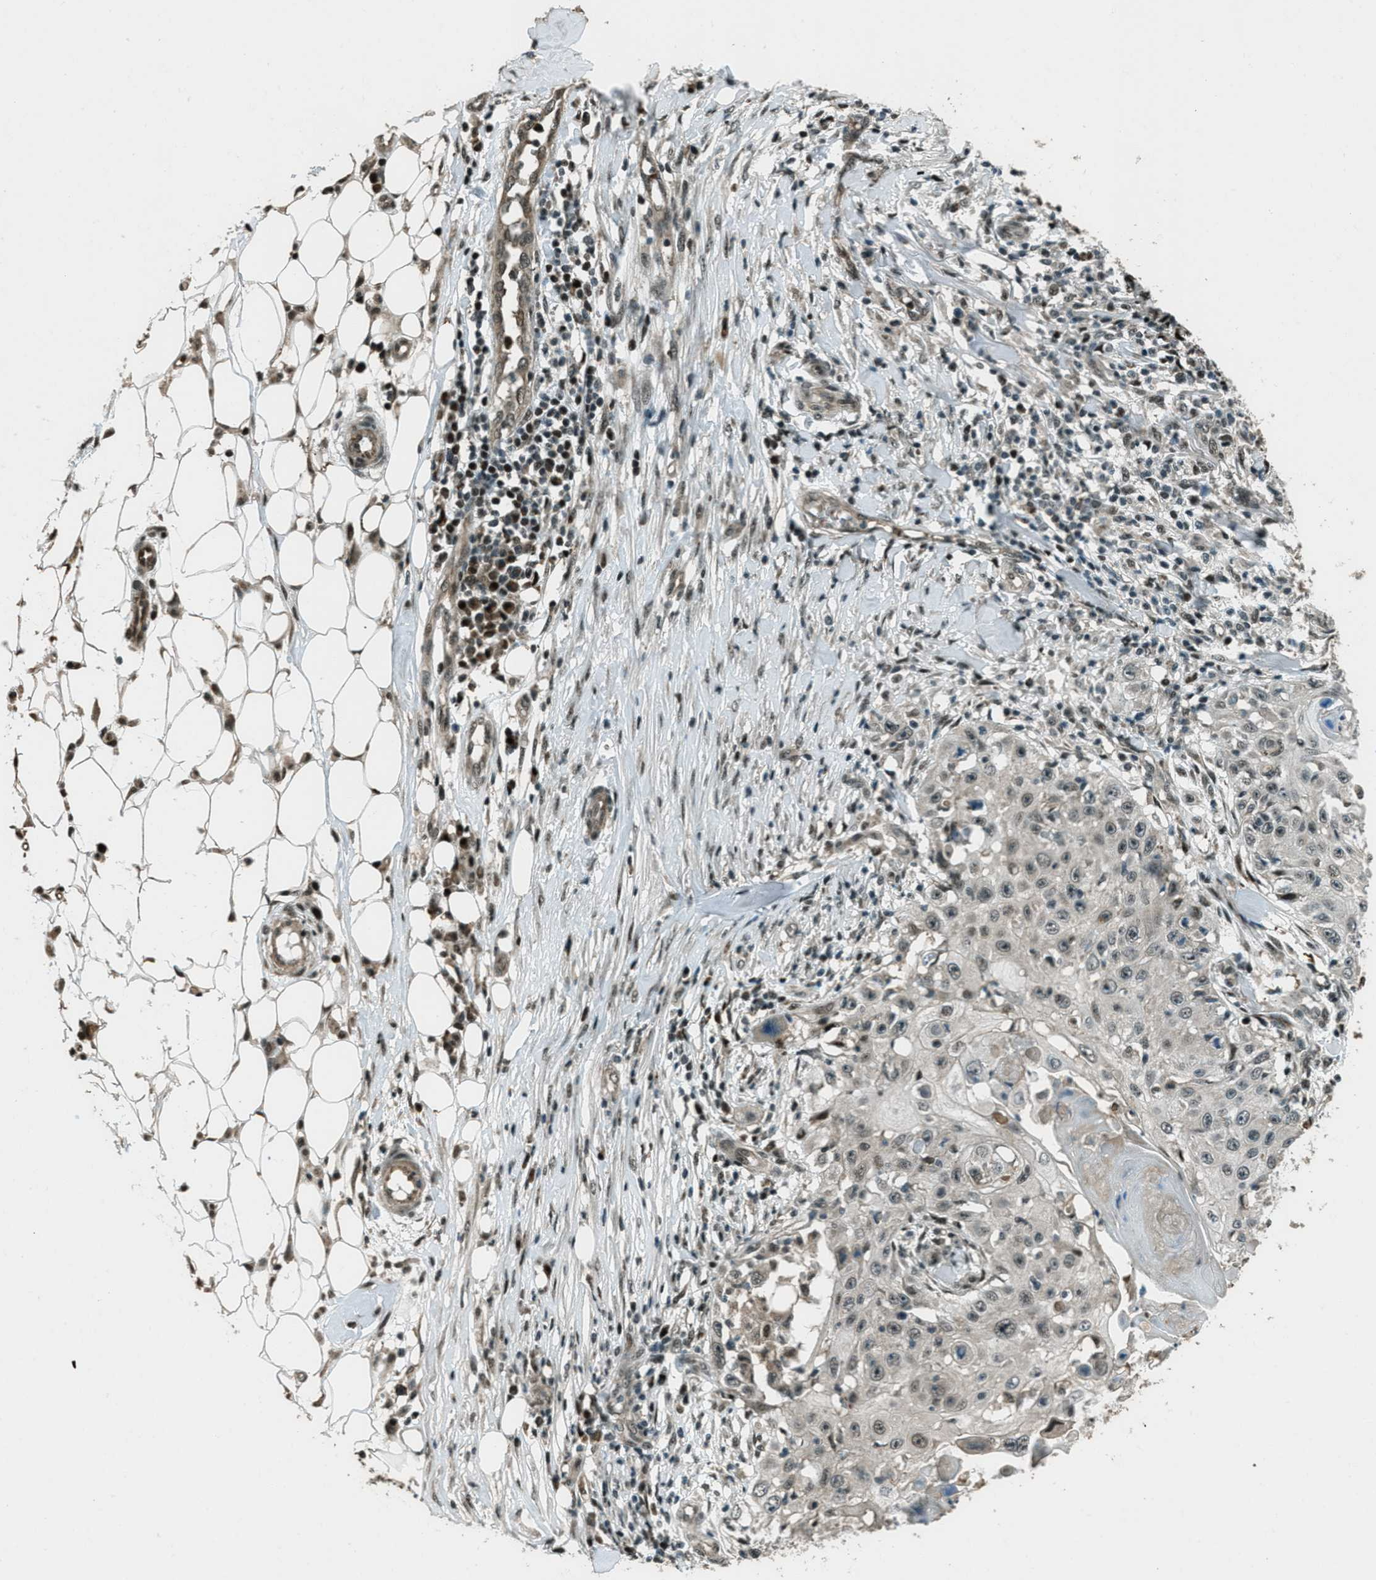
{"staining": {"intensity": "weak", "quantity": "<25%", "location": "nuclear"}, "tissue": "skin cancer", "cell_type": "Tumor cells", "image_type": "cancer", "snomed": [{"axis": "morphology", "description": "Squamous cell carcinoma, NOS"}, {"axis": "topography", "description": "Skin"}], "caption": "There is no significant staining in tumor cells of squamous cell carcinoma (skin).", "gene": "TARDBP", "patient": {"sex": "male", "age": 86}}